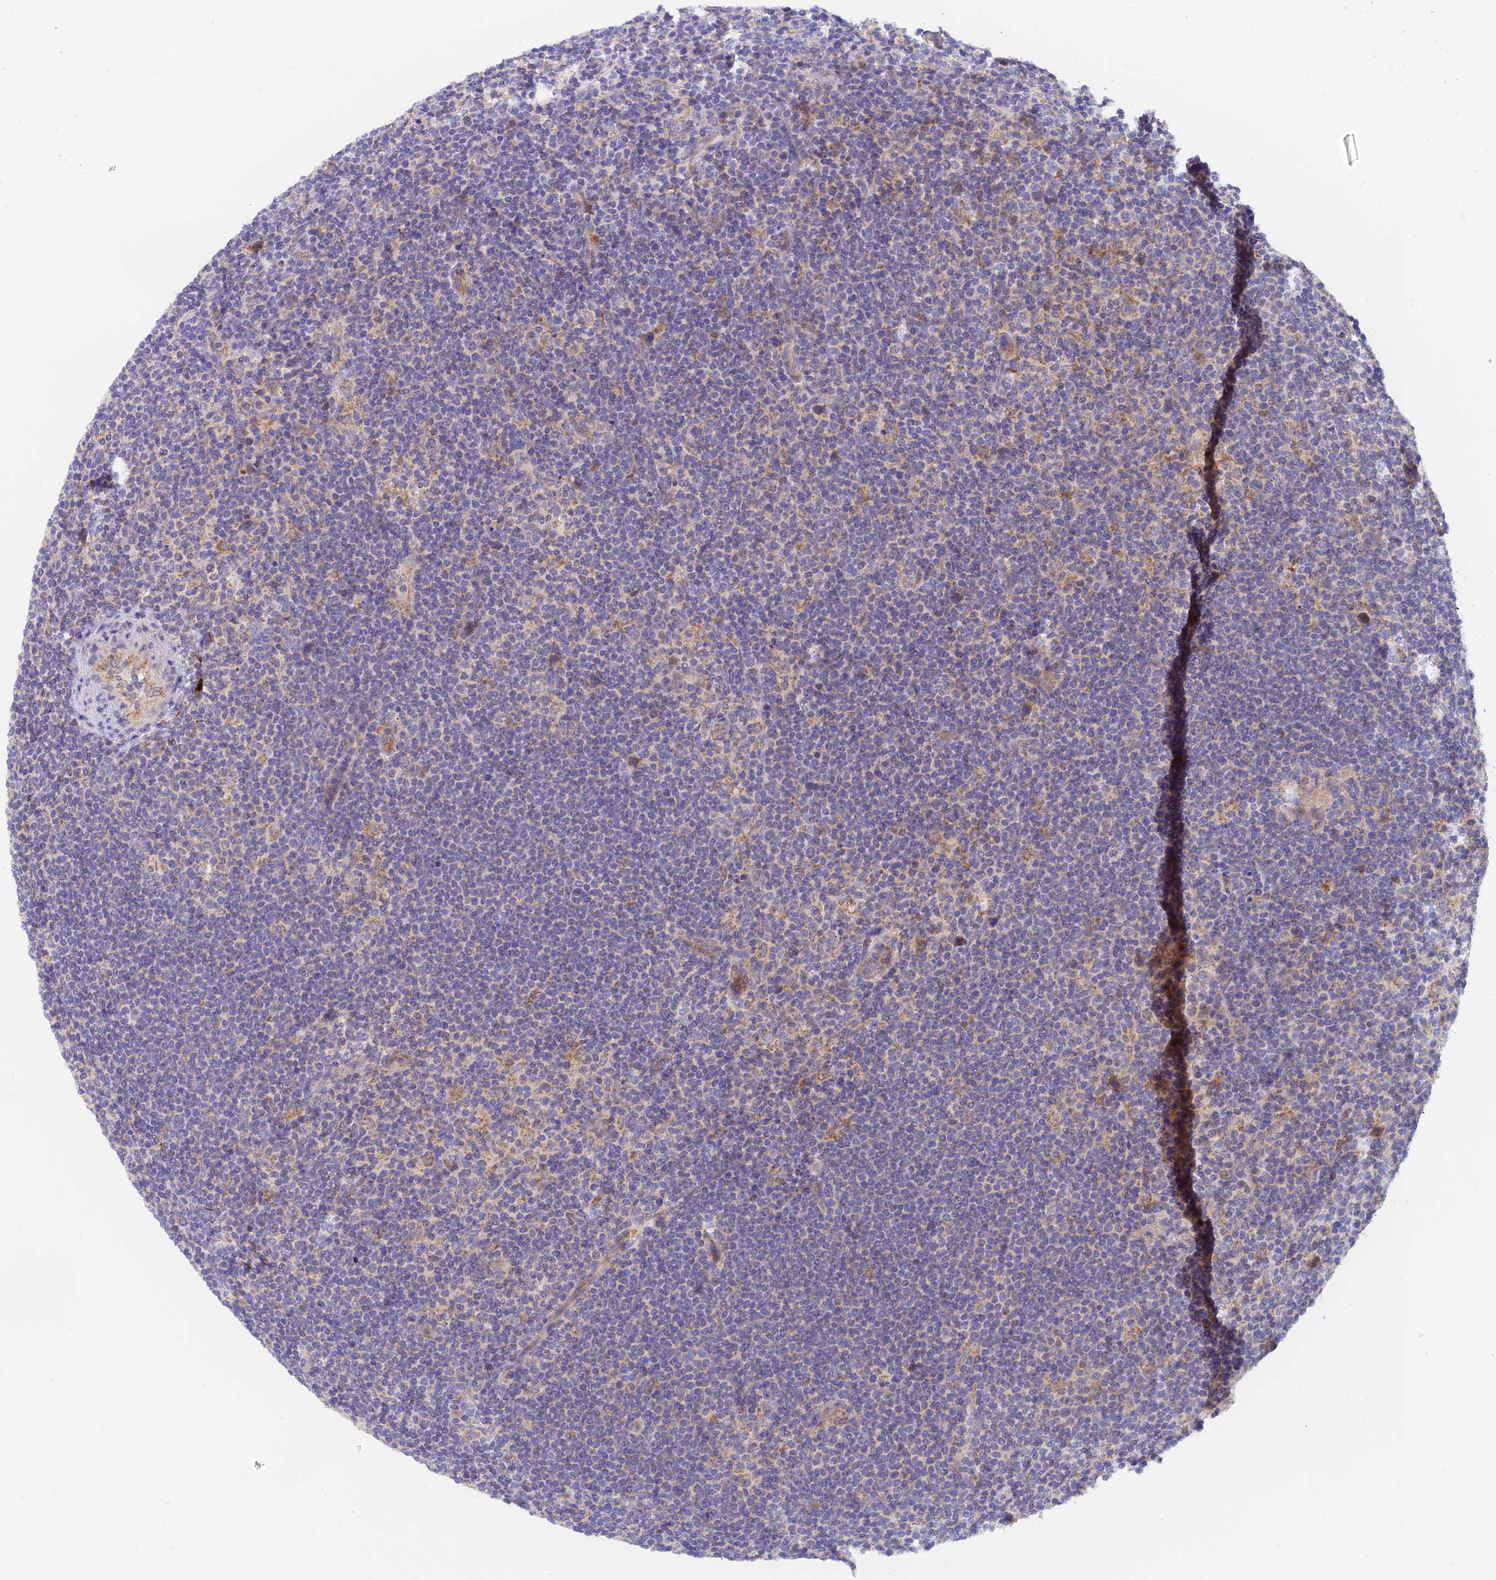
{"staining": {"intensity": "weak", "quantity": "<25%", "location": "cytoplasmic/membranous"}, "tissue": "lymphoma", "cell_type": "Tumor cells", "image_type": "cancer", "snomed": [{"axis": "morphology", "description": "Hodgkin's disease, NOS"}, {"axis": "topography", "description": "Lymph node"}], "caption": "Immunohistochemical staining of lymphoma displays no significant staining in tumor cells.", "gene": "RANBP6", "patient": {"sex": "female", "age": 57}}